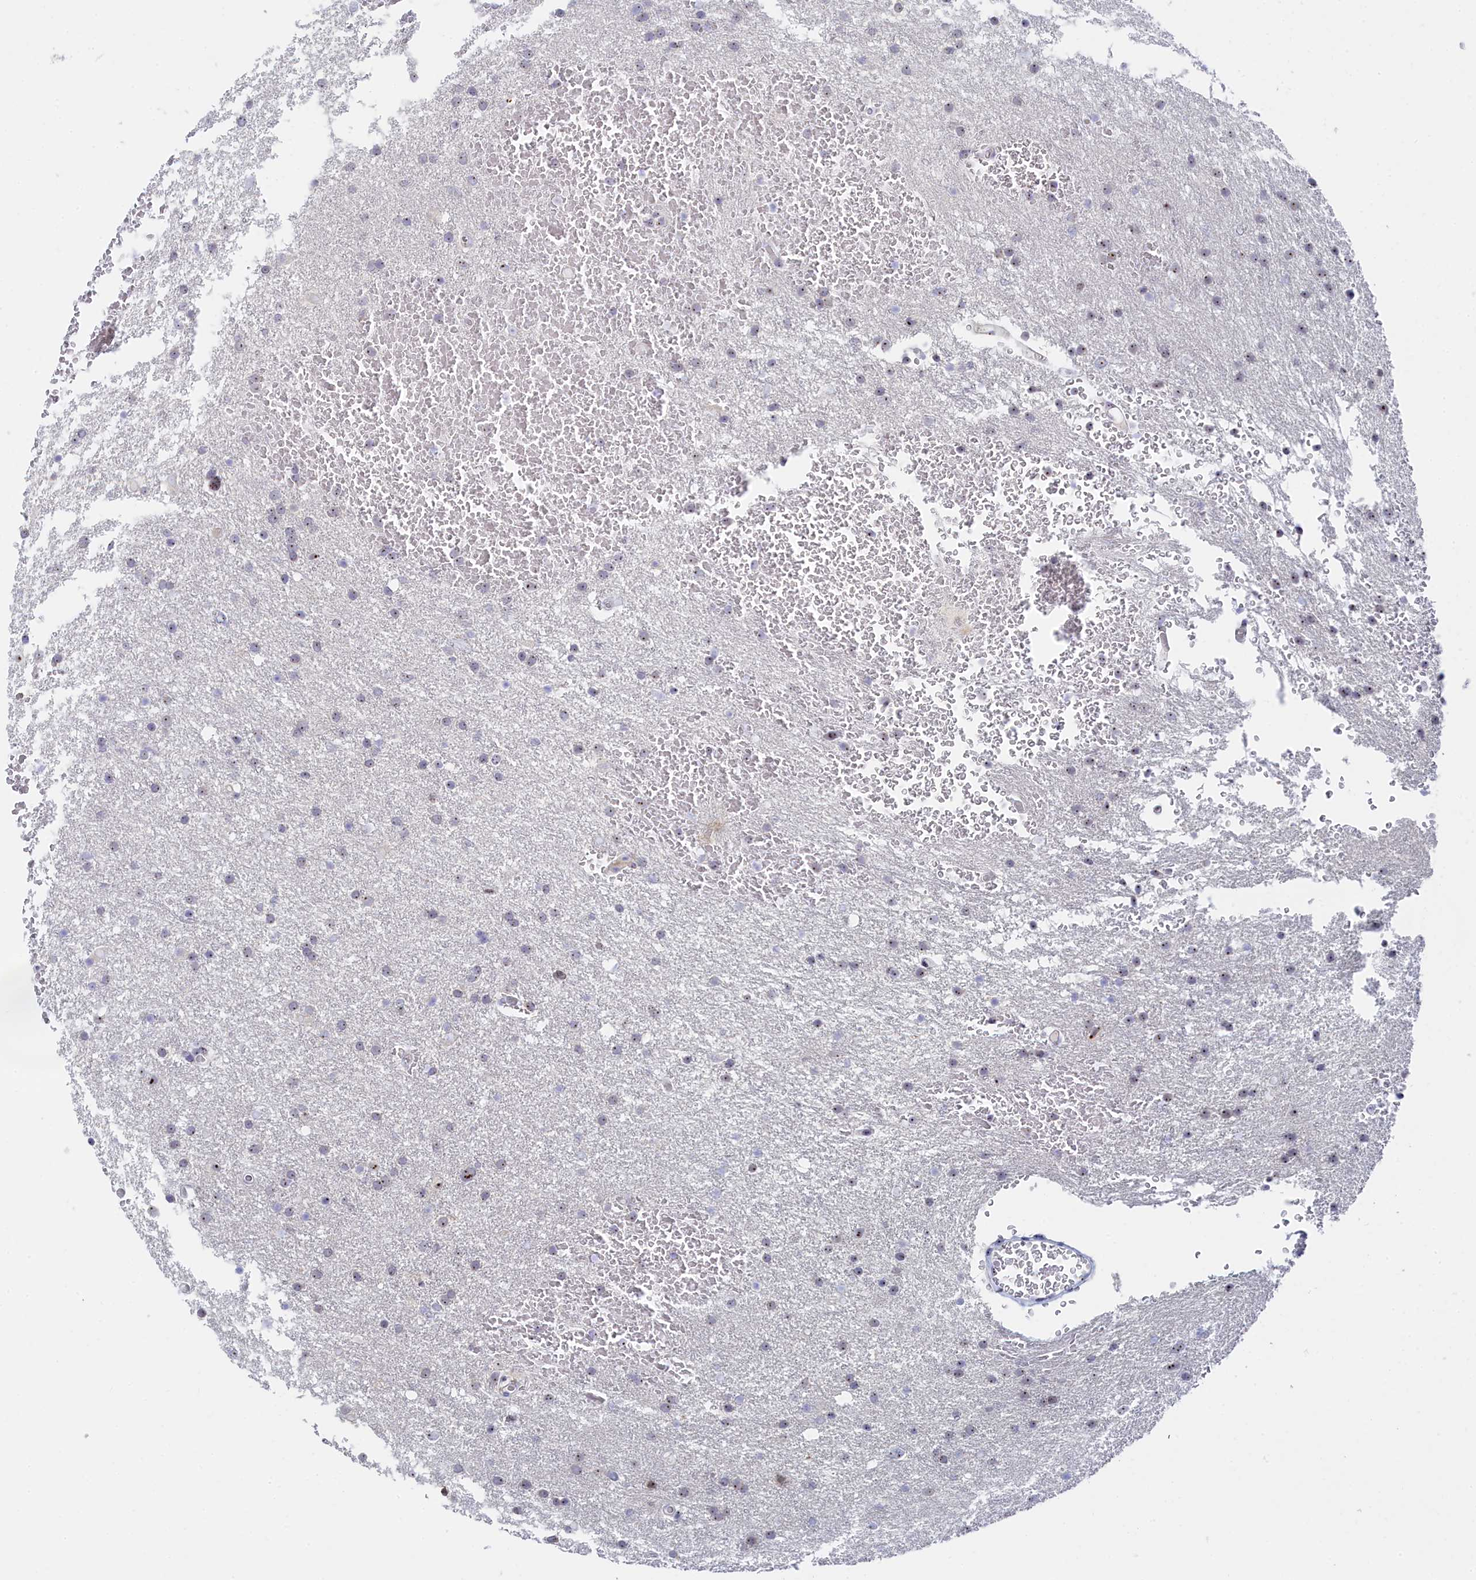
{"staining": {"intensity": "moderate", "quantity": "25%-75%", "location": "nuclear"}, "tissue": "glioma", "cell_type": "Tumor cells", "image_type": "cancer", "snomed": [{"axis": "morphology", "description": "Glioma, malignant, High grade"}, {"axis": "topography", "description": "Cerebral cortex"}], "caption": "Moderate nuclear staining for a protein is present in approximately 25%-75% of tumor cells of glioma using immunohistochemistry.", "gene": "RSL1D1", "patient": {"sex": "female", "age": 36}}